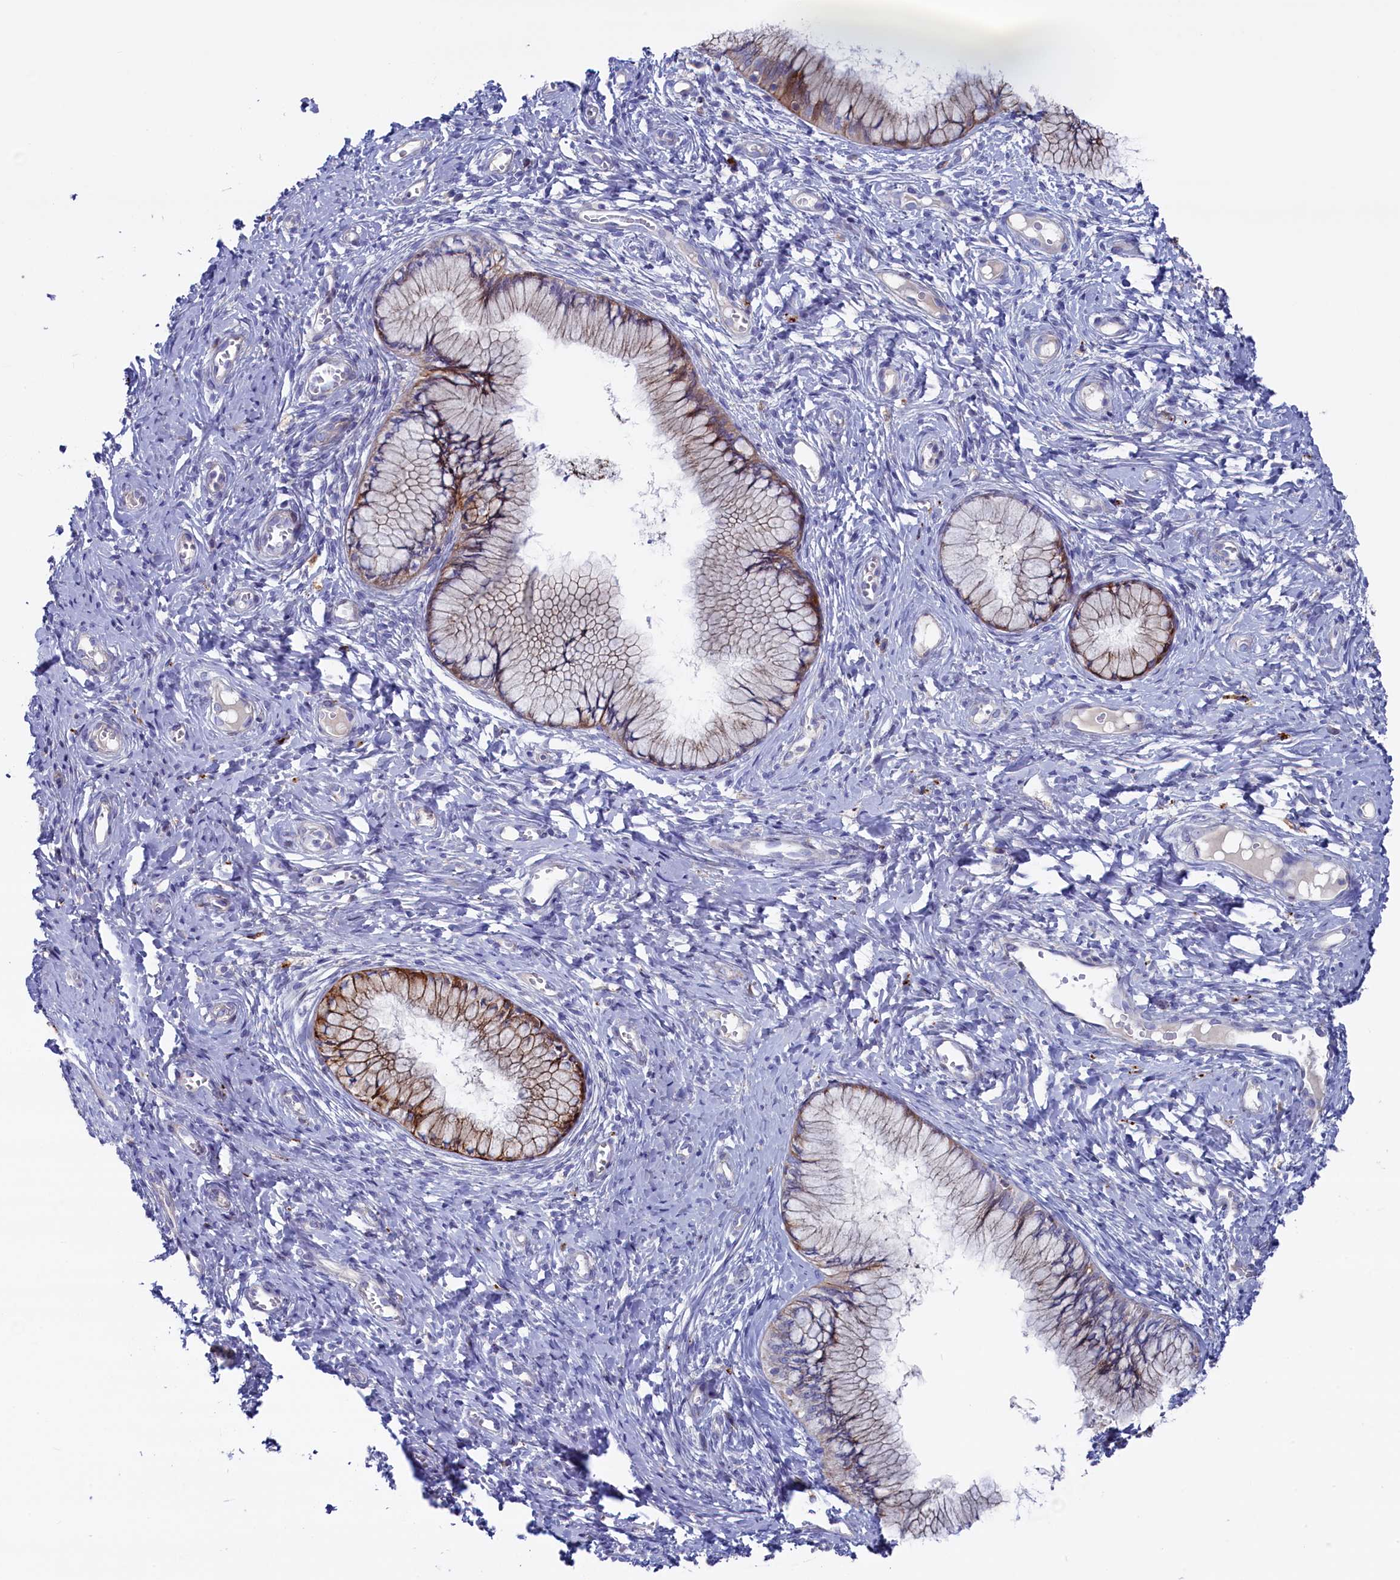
{"staining": {"intensity": "moderate", "quantity": "25%-75%", "location": "cytoplasmic/membranous"}, "tissue": "cervix", "cell_type": "Glandular cells", "image_type": "normal", "snomed": [{"axis": "morphology", "description": "Normal tissue, NOS"}, {"axis": "topography", "description": "Cervix"}], "caption": "The photomicrograph demonstrates staining of normal cervix, revealing moderate cytoplasmic/membranous protein expression (brown color) within glandular cells. Using DAB (brown) and hematoxylin (blue) stains, captured at high magnification using brightfield microscopy.", "gene": "NUDT7", "patient": {"sex": "female", "age": 42}}